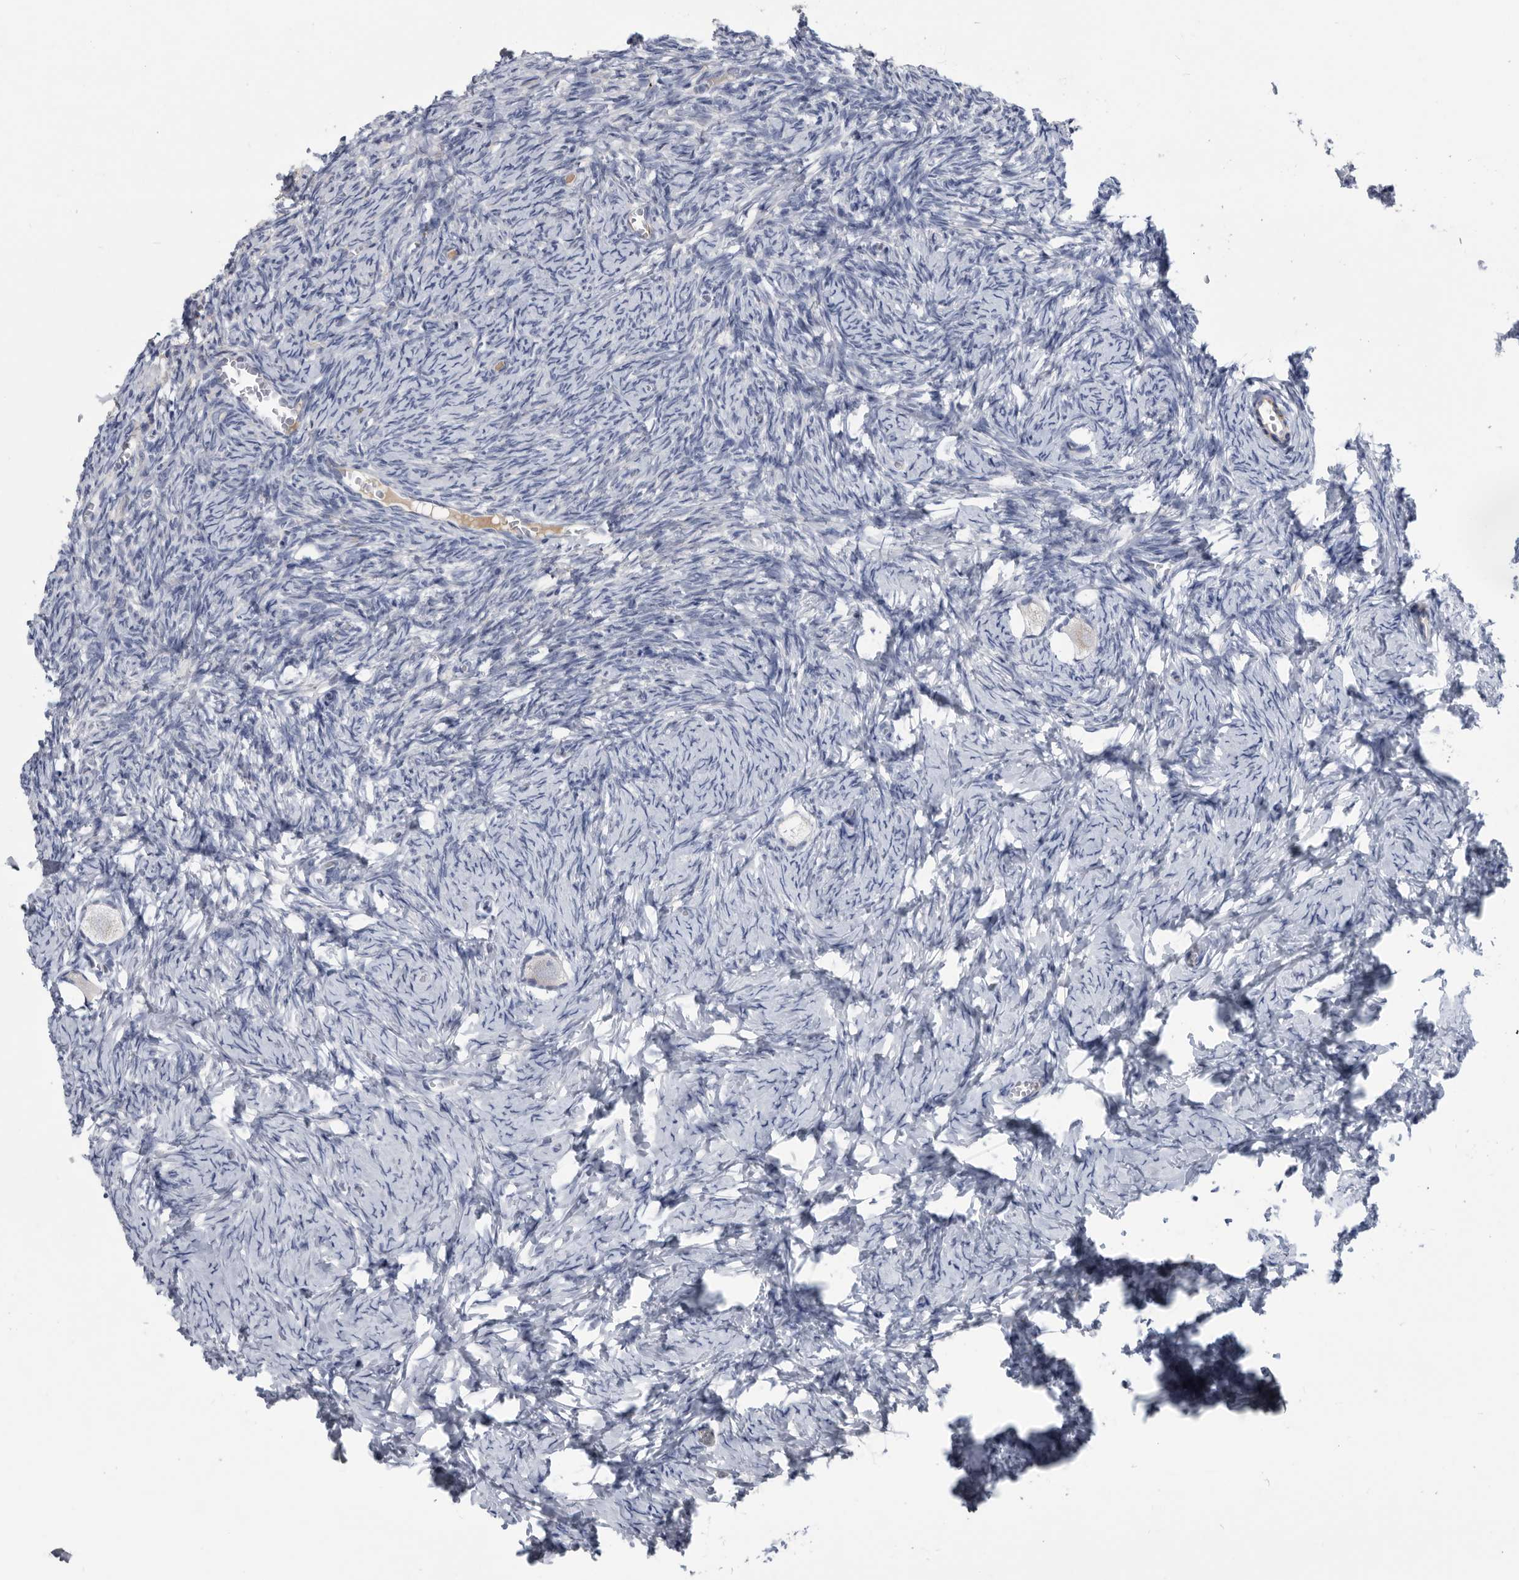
{"staining": {"intensity": "negative", "quantity": "none", "location": "none"}, "tissue": "ovary", "cell_type": "Follicle cells", "image_type": "normal", "snomed": [{"axis": "morphology", "description": "Normal tissue, NOS"}, {"axis": "topography", "description": "Ovary"}], "caption": "The histopathology image demonstrates no significant expression in follicle cells of ovary.", "gene": "BTBD6", "patient": {"sex": "female", "age": 27}}